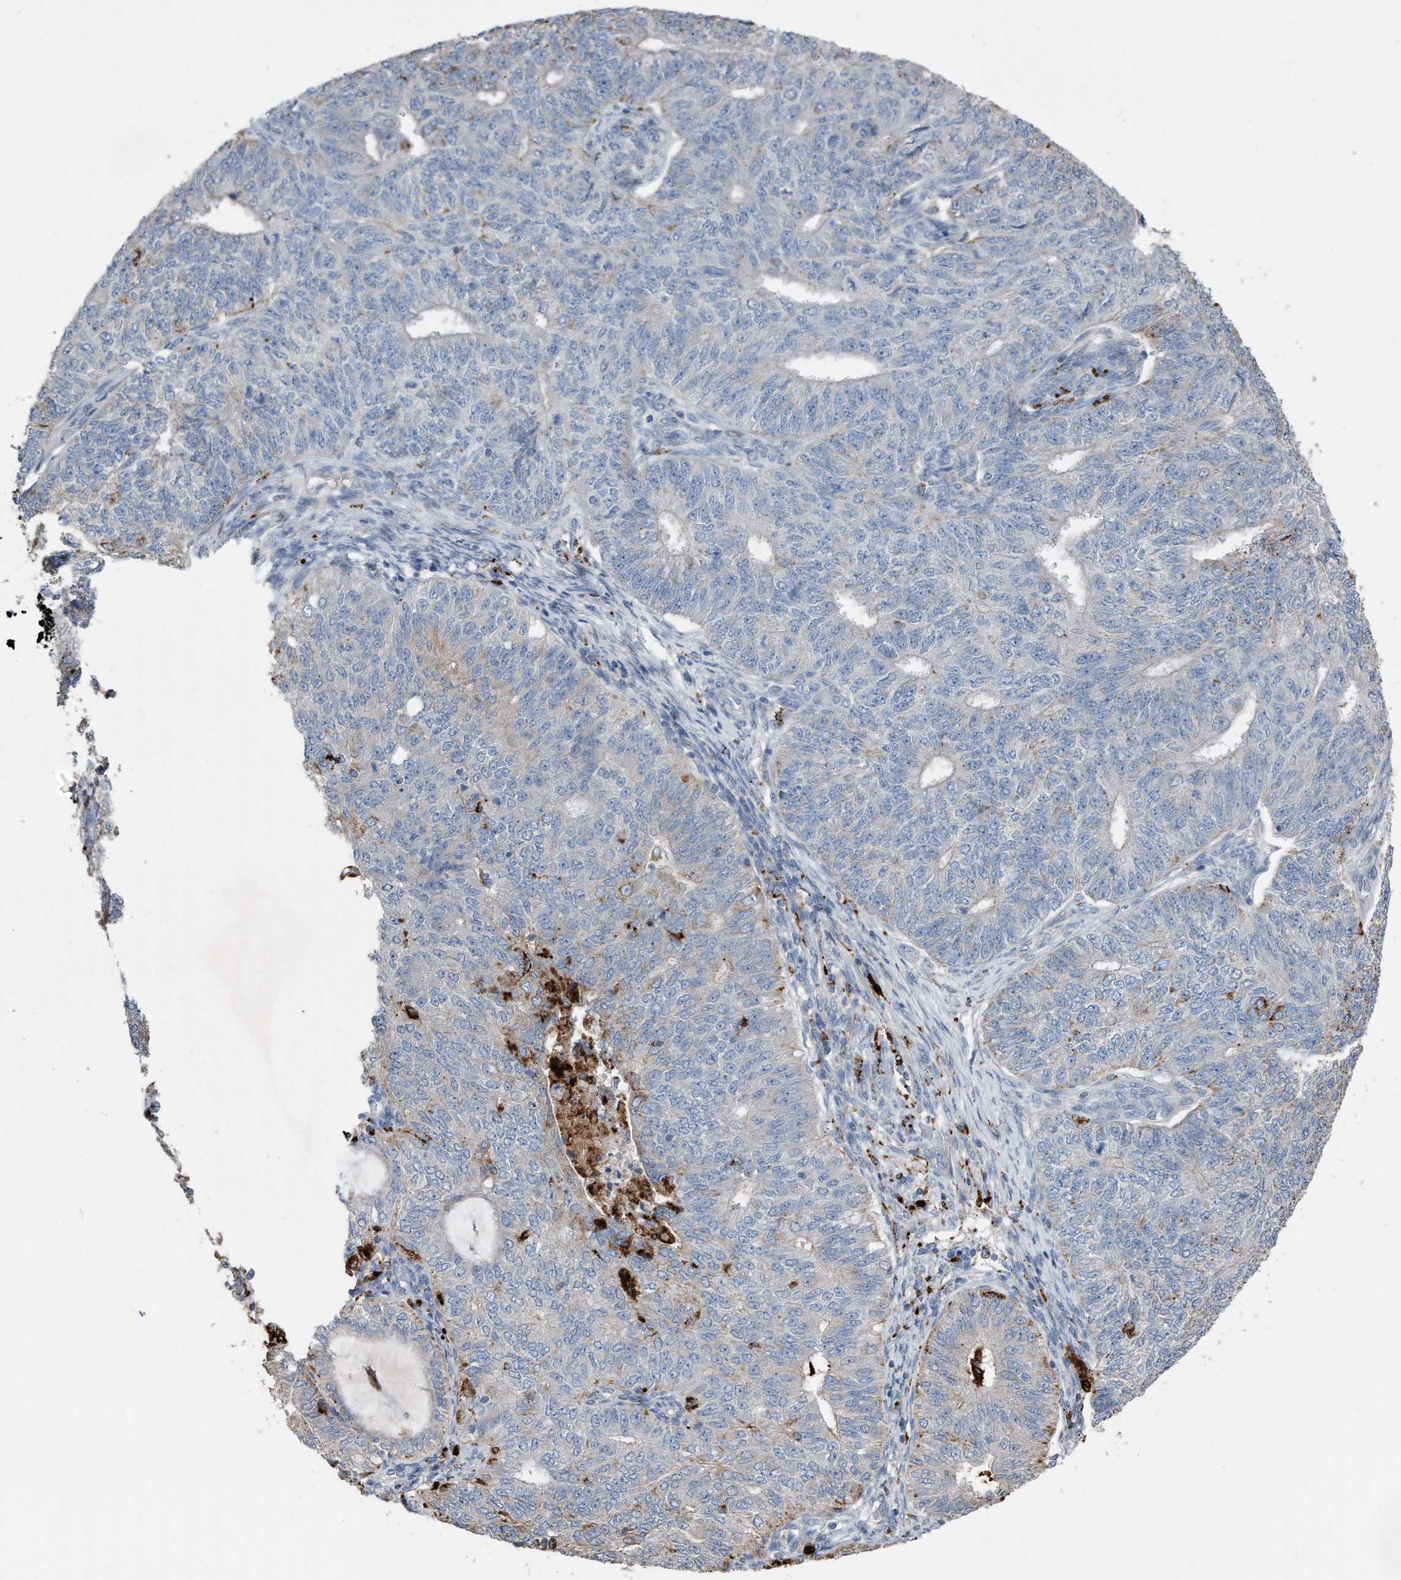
{"staining": {"intensity": "weak", "quantity": "<25%", "location": "cytoplasmic/membranous"}, "tissue": "endometrial cancer", "cell_type": "Tumor cells", "image_type": "cancer", "snomed": [{"axis": "morphology", "description": "Adenocarcinoma, NOS"}, {"axis": "topography", "description": "Endometrium"}], "caption": "Tumor cells are negative for protein expression in human endometrial adenocarcinoma. The staining was performed using DAB (3,3'-diaminobenzidine) to visualize the protein expression in brown, while the nuclei were stained in blue with hematoxylin (Magnification: 20x).", "gene": "ZNF772", "patient": {"sex": "female", "age": 32}}